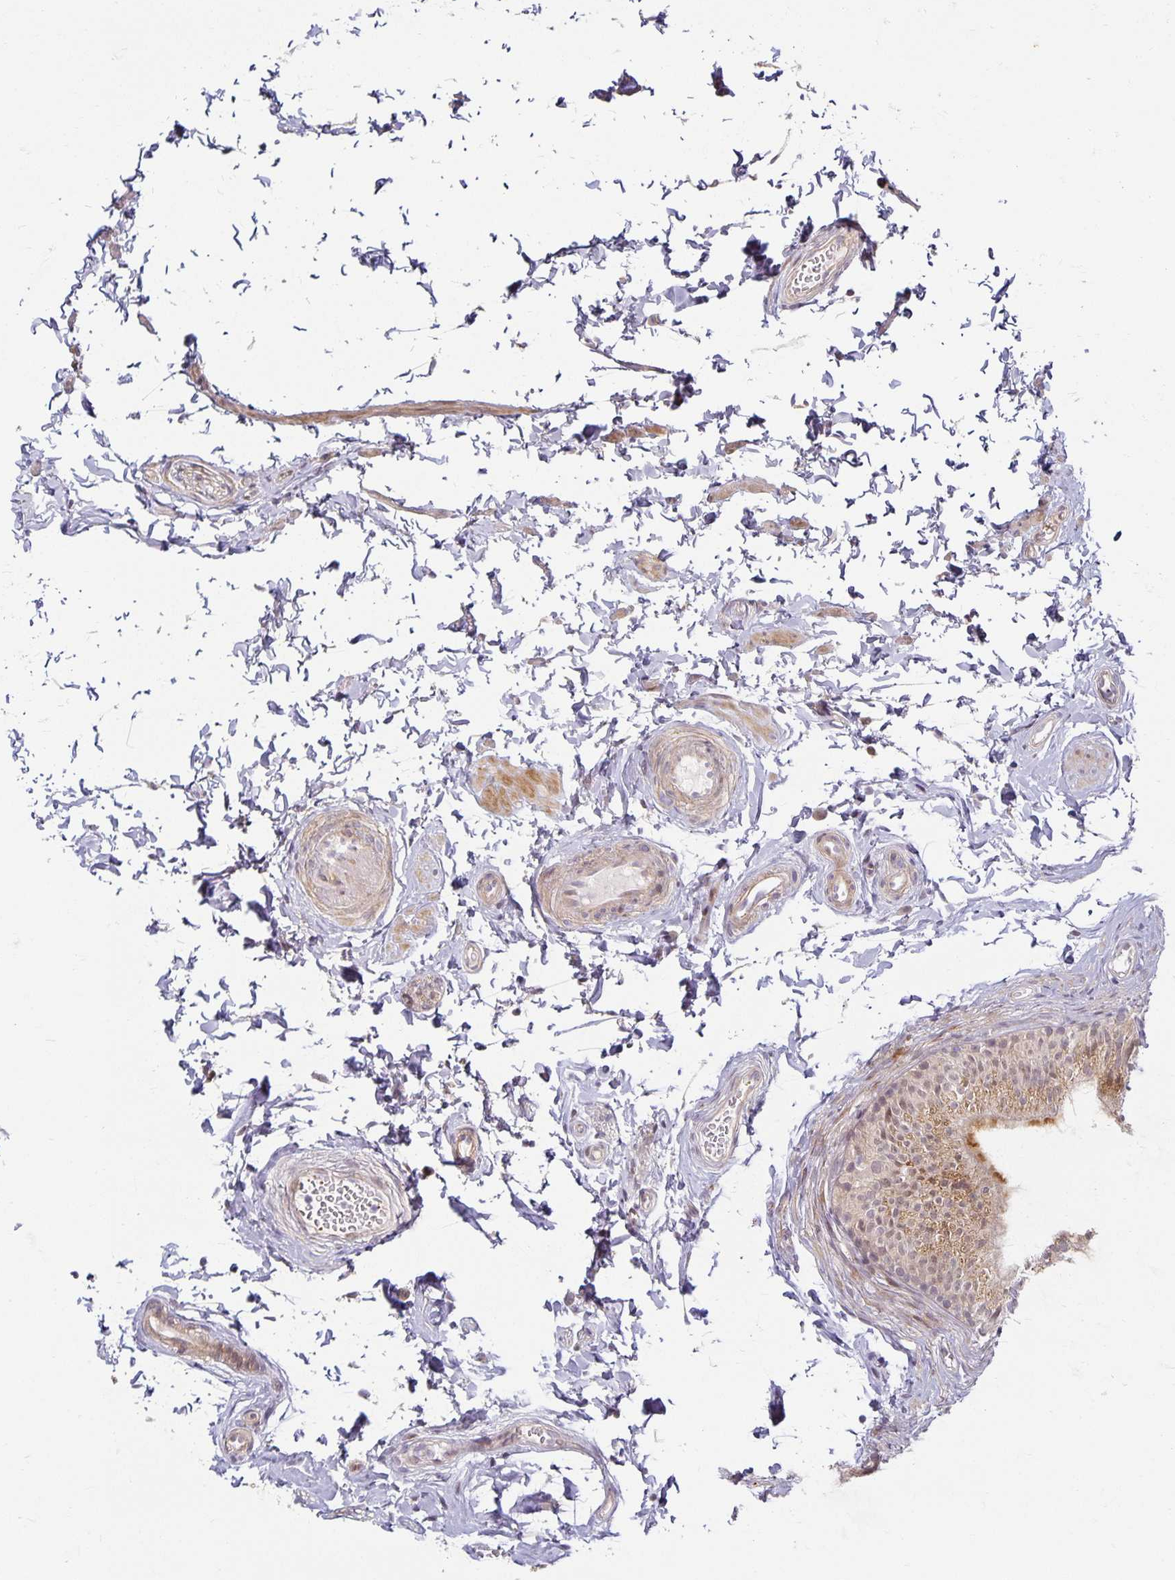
{"staining": {"intensity": "moderate", "quantity": "25%-75%", "location": "cytoplasmic/membranous"}, "tissue": "epididymis", "cell_type": "Glandular cells", "image_type": "normal", "snomed": [{"axis": "morphology", "description": "Normal tissue, NOS"}, {"axis": "topography", "description": "Epididymis, spermatic cord, NOS"}, {"axis": "topography", "description": "Epididymis"}, {"axis": "topography", "description": "Peripheral nerve tissue"}], "caption": "DAB immunohistochemical staining of benign human epididymis exhibits moderate cytoplasmic/membranous protein expression in about 25%-75% of glandular cells.", "gene": "EHF", "patient": {"sex": "male", "age": 29}}